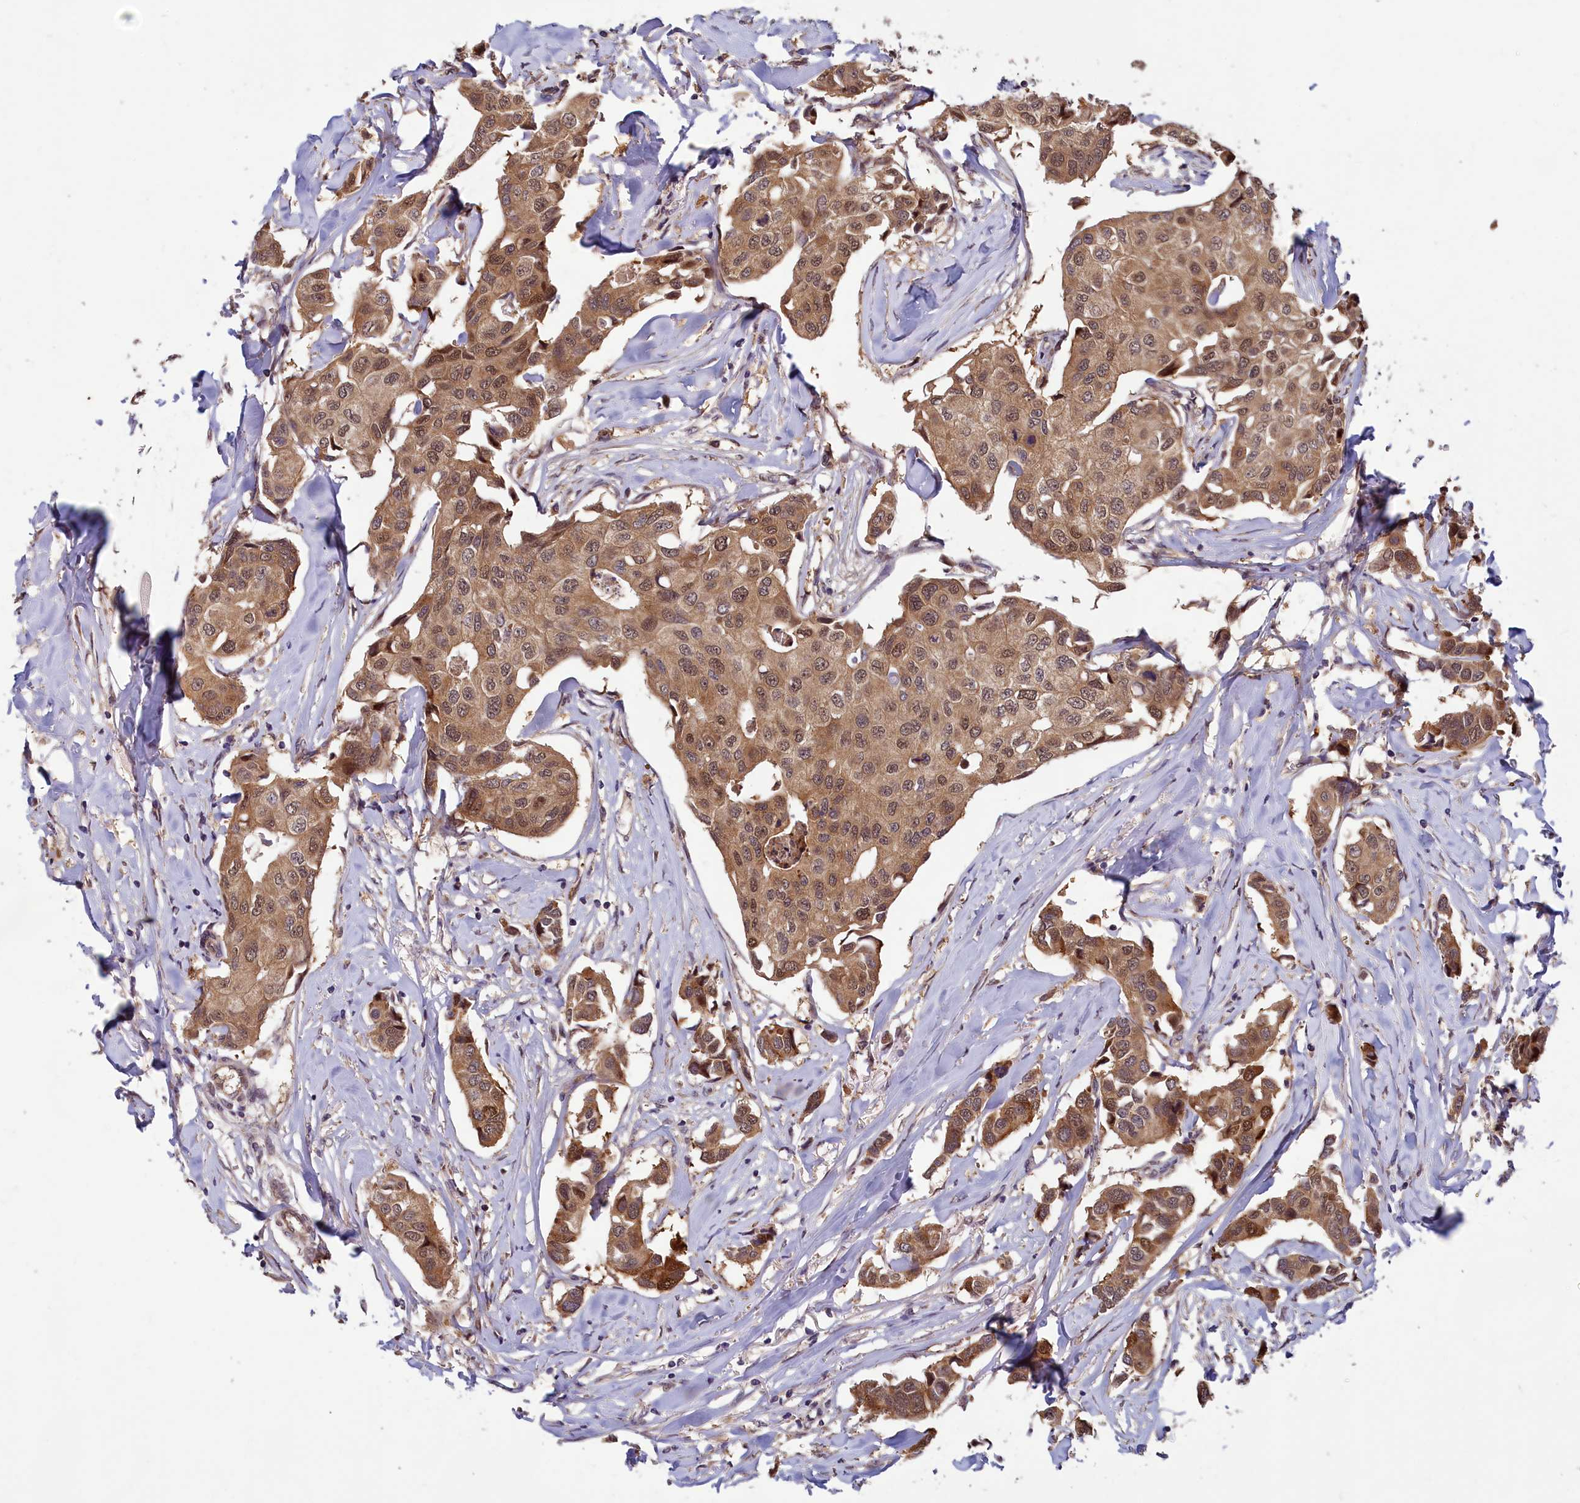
{"staining": {"intensity": "moderate", "quantity": ">75%", "location": "cytoplasmic/membranous,nuclear"}, "tissue": "breast cancer", "cell_type": "Tumor cells", "image_type": "cancer", "snomed": [{"axis": "morphology", "description": "Duct carcinoma"}, {"axis": "topography", "description": "Breast"}], "caption": "Immunohistochemistry of infiltrating ductal carcinoma (breast) demonstrates medium levels of moderate cytoplasmic/membranous and nuclear expression in approximately >75% of tumor cells.", "gene": "CCDC15", "patient": {"sex": "female", "age": 80}}